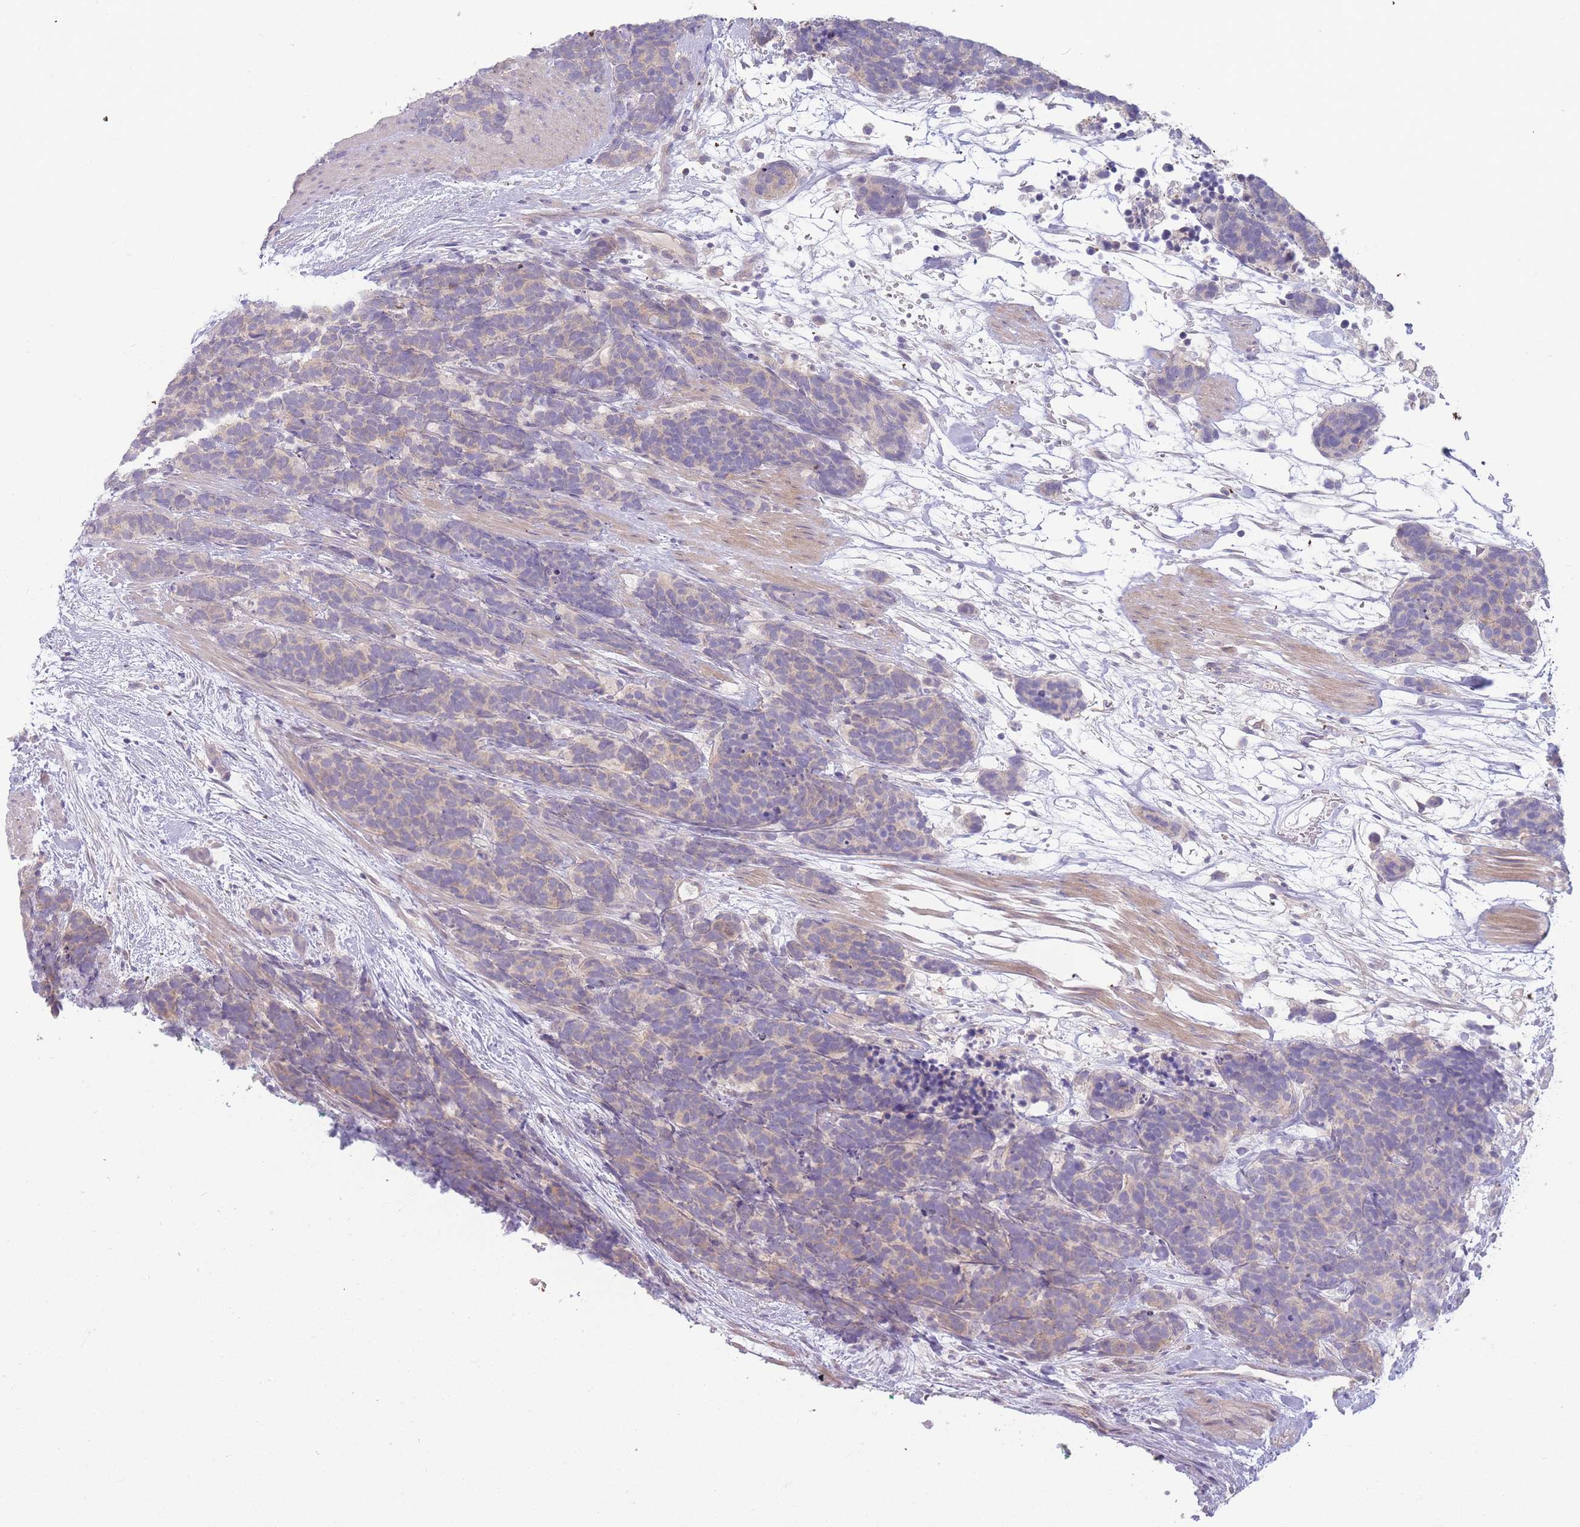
{"staining": {"intensity": "weak", "quantity": ">75%", "location": "cytoplasmic/membranous"}, "tissue": "carcinoid", "cell_type": "Tumor cells", "image_type": "cancer", "snomed": [{"axis": "morphology", "description": "Carcinoma, NOS"}, {"axis": "morphology", "description": "Carcinoid, malignant, NOS"}, {"axis": "topography", "description": "Prostate"}], "caption": "Brown immunohistochemical staining in human carcinoid reveals weak cytoplasmic/membranous positivity in approximately >75% of tumor cells.", "gene": "SPHKAP", "patient": {"sex": "male", "age": 57}}